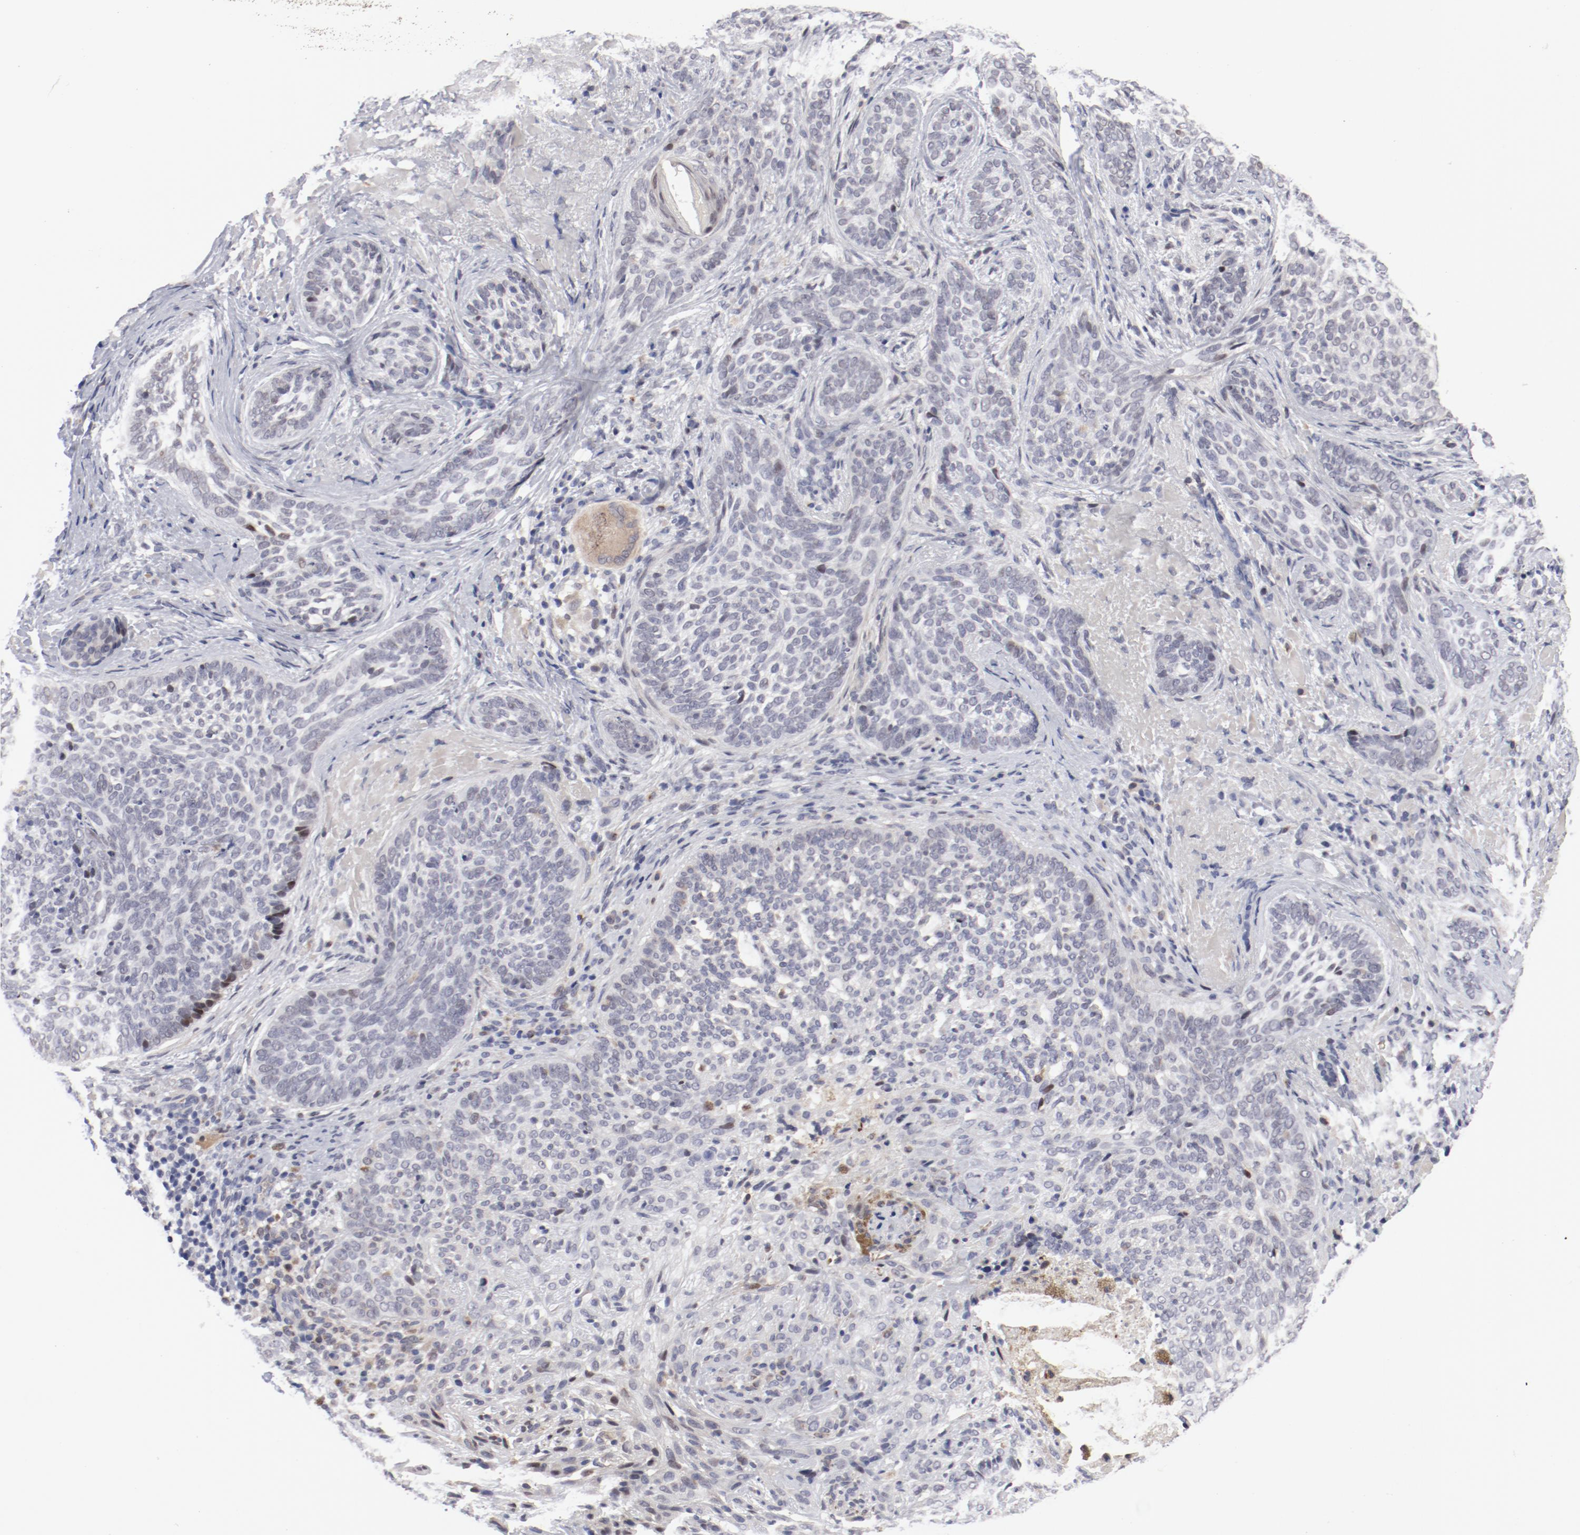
{"staining": {"intensity": "negative", "quantity": "none", "location": "none"}, "tissue": "skin cancer", "cell_type": "Tumor cells", "image_type": "cancer", "snomed": [{"axis": "morphology", "description": "Basal cell carcinoma"}, {"axis": "topography", "description": "Skin"}], "caption": "A high-resolution image shows immunohistochemistry (IHC) staining of skin basal cell carcinoma, which shows no significant positivity in tumor cells. (Brightfield microscopy of DAB immunohistochemistry (IHC) at high magnification).", "gene": "FSCB", "patient": {"sex": "male", "age": 91}}